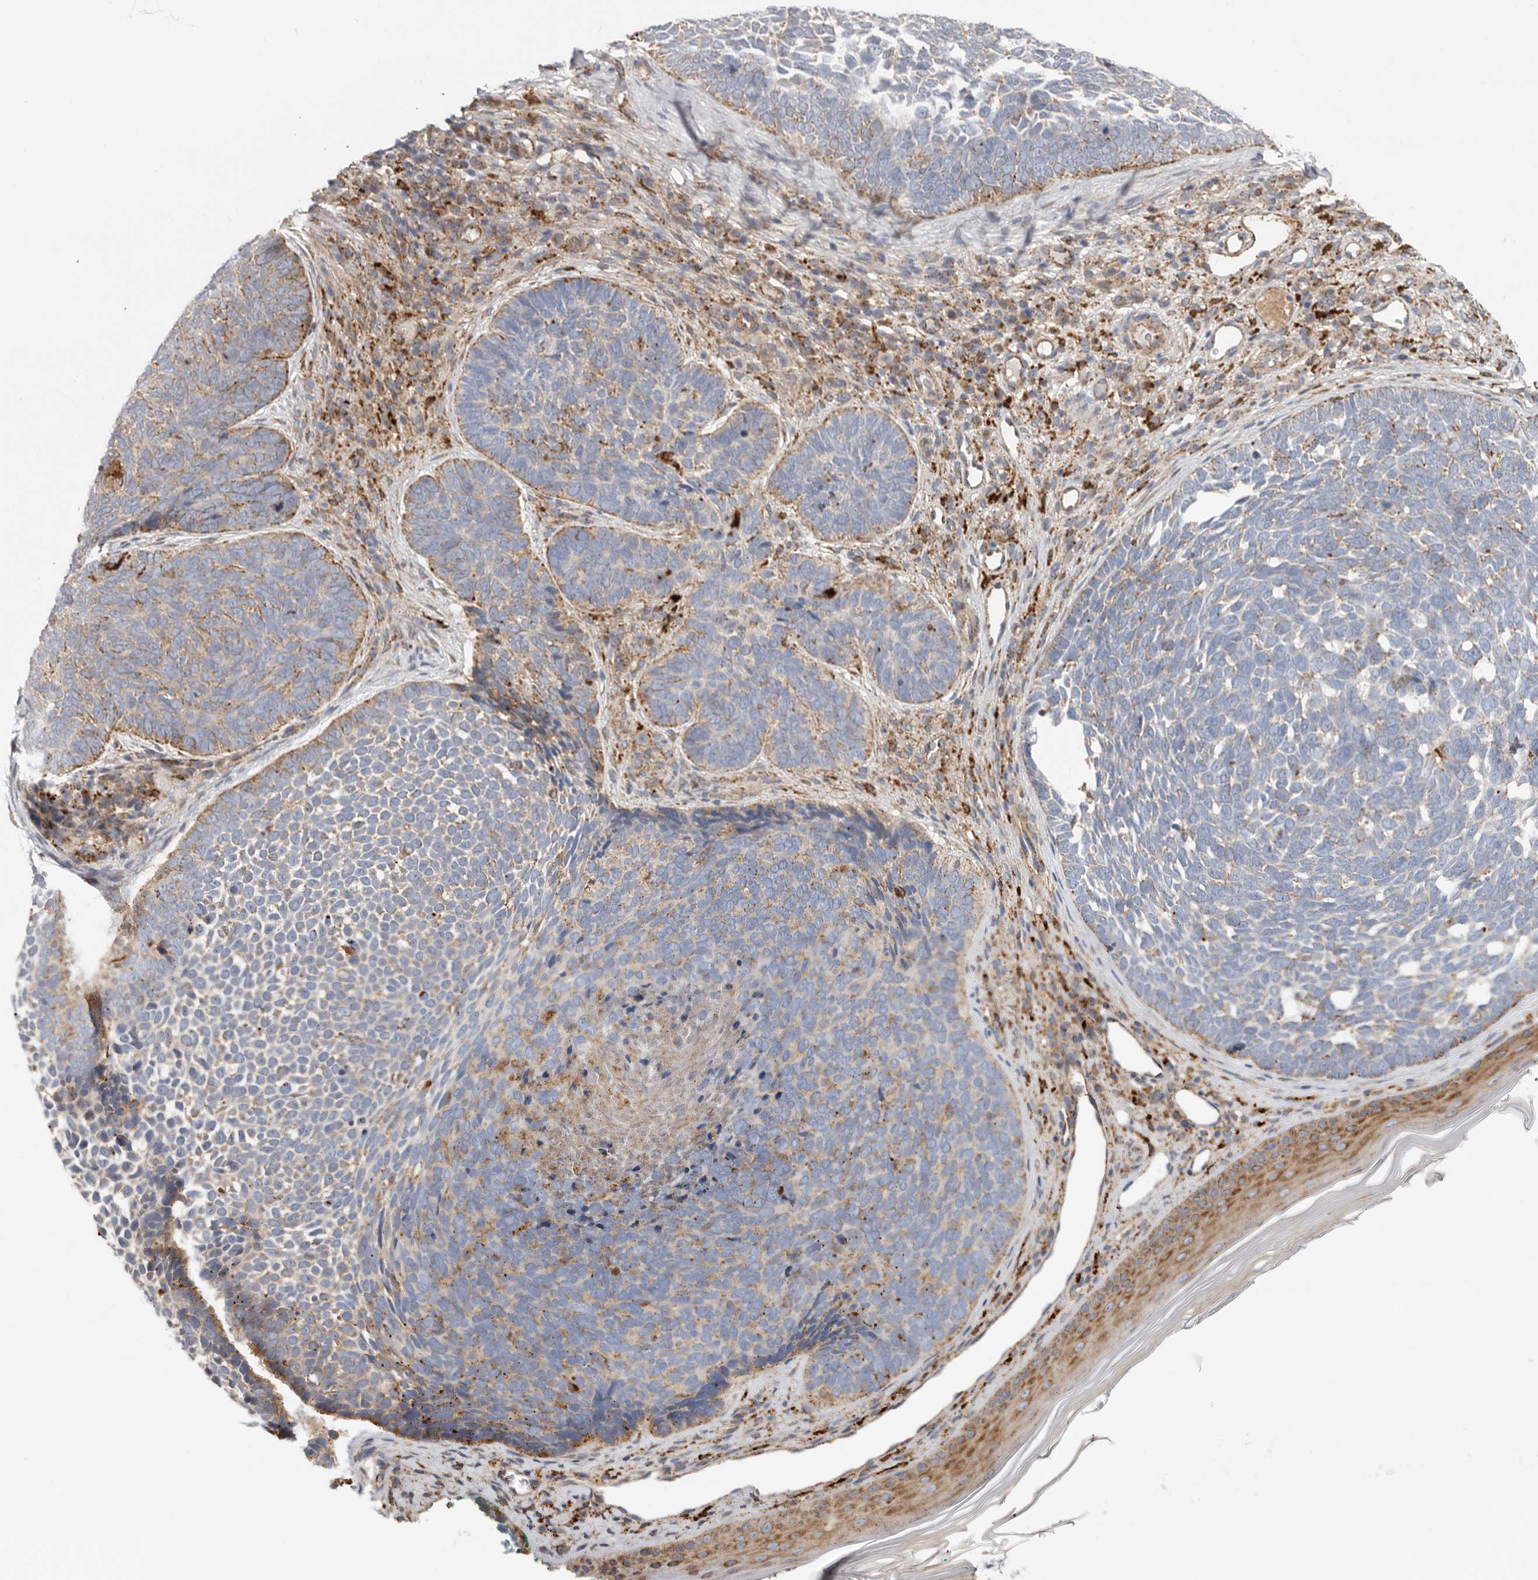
{"staining": {"intensity": "weak", "quantity": "25%-75%", "location": "cytoplasmic/membranous"}, "tissue": "skin cancer", "cell_type": "Tumor cells", "image_type": "cancer", "snomed": [{"axis": "morphology", "description": "Basal cell carcinoma"}, {"axis": "topography", "description": "Skin"}], "caption": "Basal cell carcinoma (skin) tissue reveals weak cytoplasmic/membranous expression in approximately 25%-75% of tumor cells (Stains: DAB in brown, nuclei in blue, Microscopy: brightfield microscopy at high magnification).", "gene": "GRN", "patient": {"sex": "female", "age": 85}}